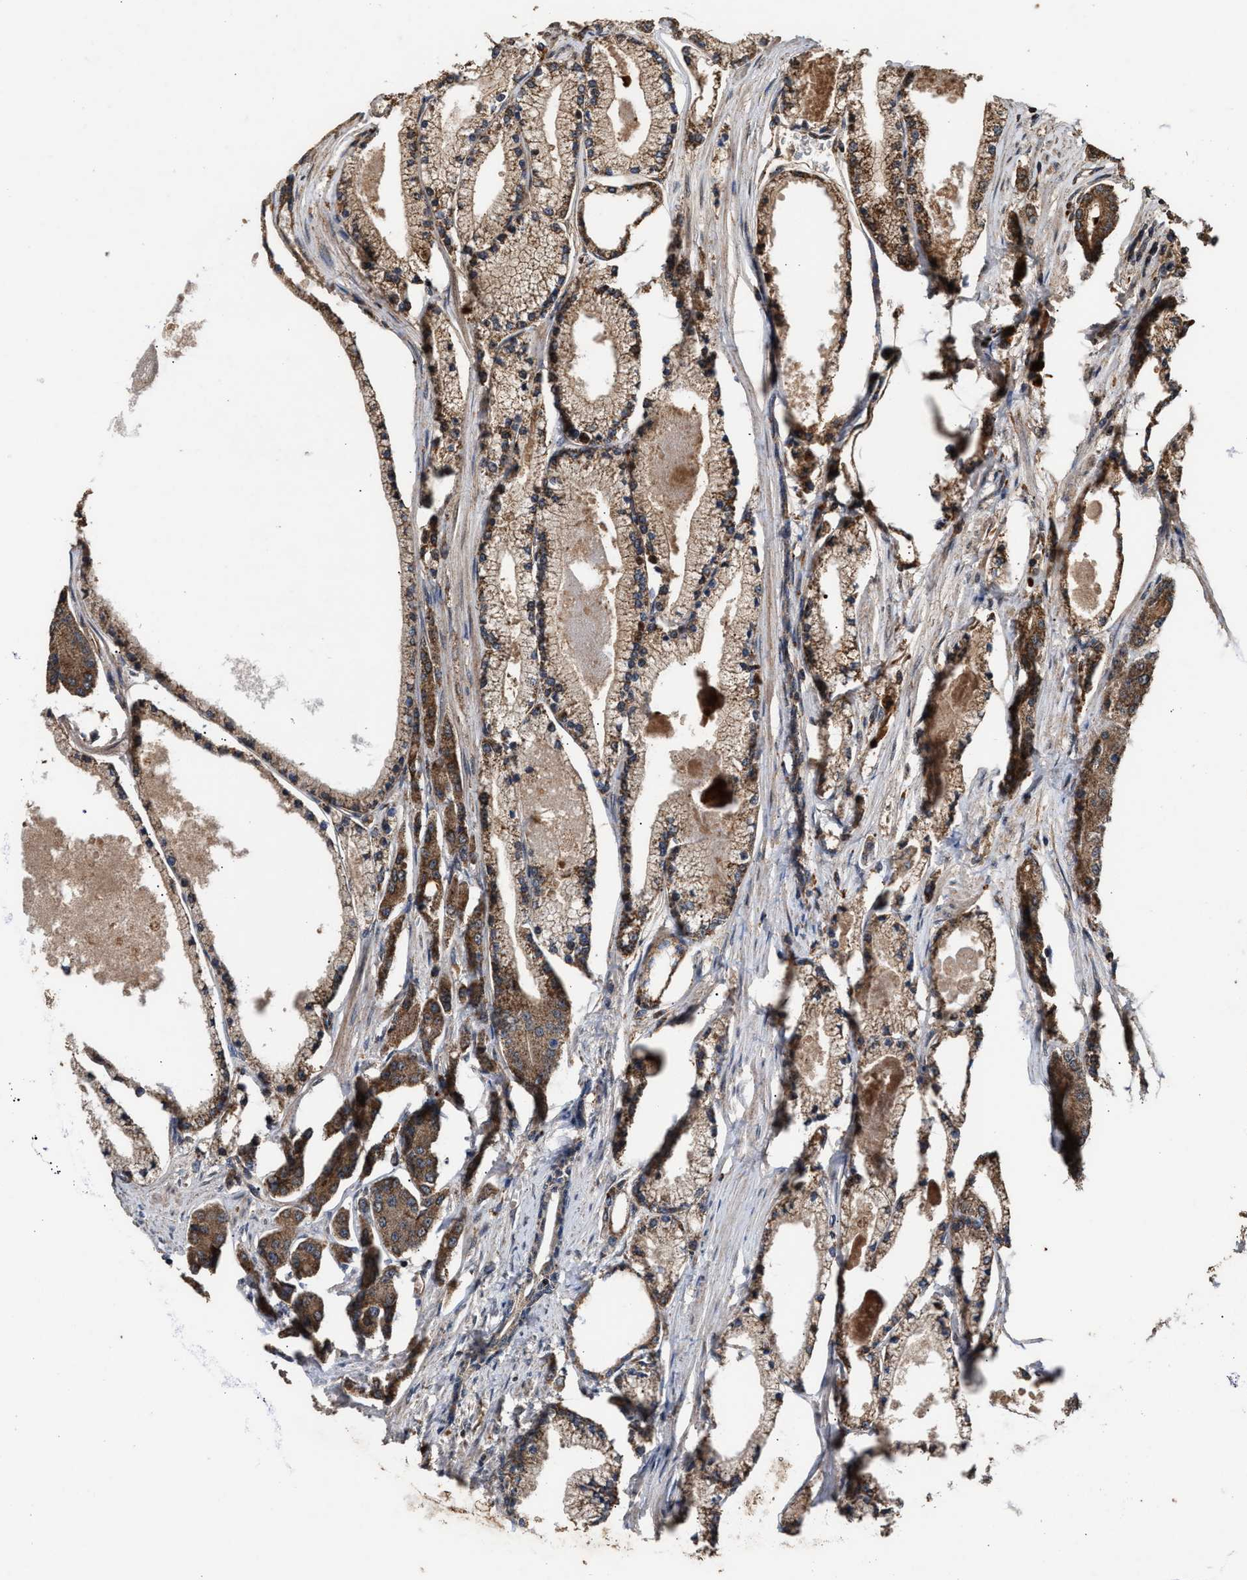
{"staining": {"intensity": "moderate", "quantity": ">75%", "location": "cytoplasmic/membranous"}, "tissue": "prostate cancer", "cell_type": "Tumor cells", "image_type": "cancer", "snomed": [{"axis": "morphology", "description": "Adenocarcinoma, High grade"}, {"axis": "topography", "description": "Prostate"}], "caption": "About >75% of tumor cells in prostate cancer (high-grade adenocarcinoma) exhibit moderate cytoplasmic/membranous protein staining as visualized by brown immunohistochemical staining.", "gene": "ZNHIT6", "patient": {"sex": "male", "age": 71}}